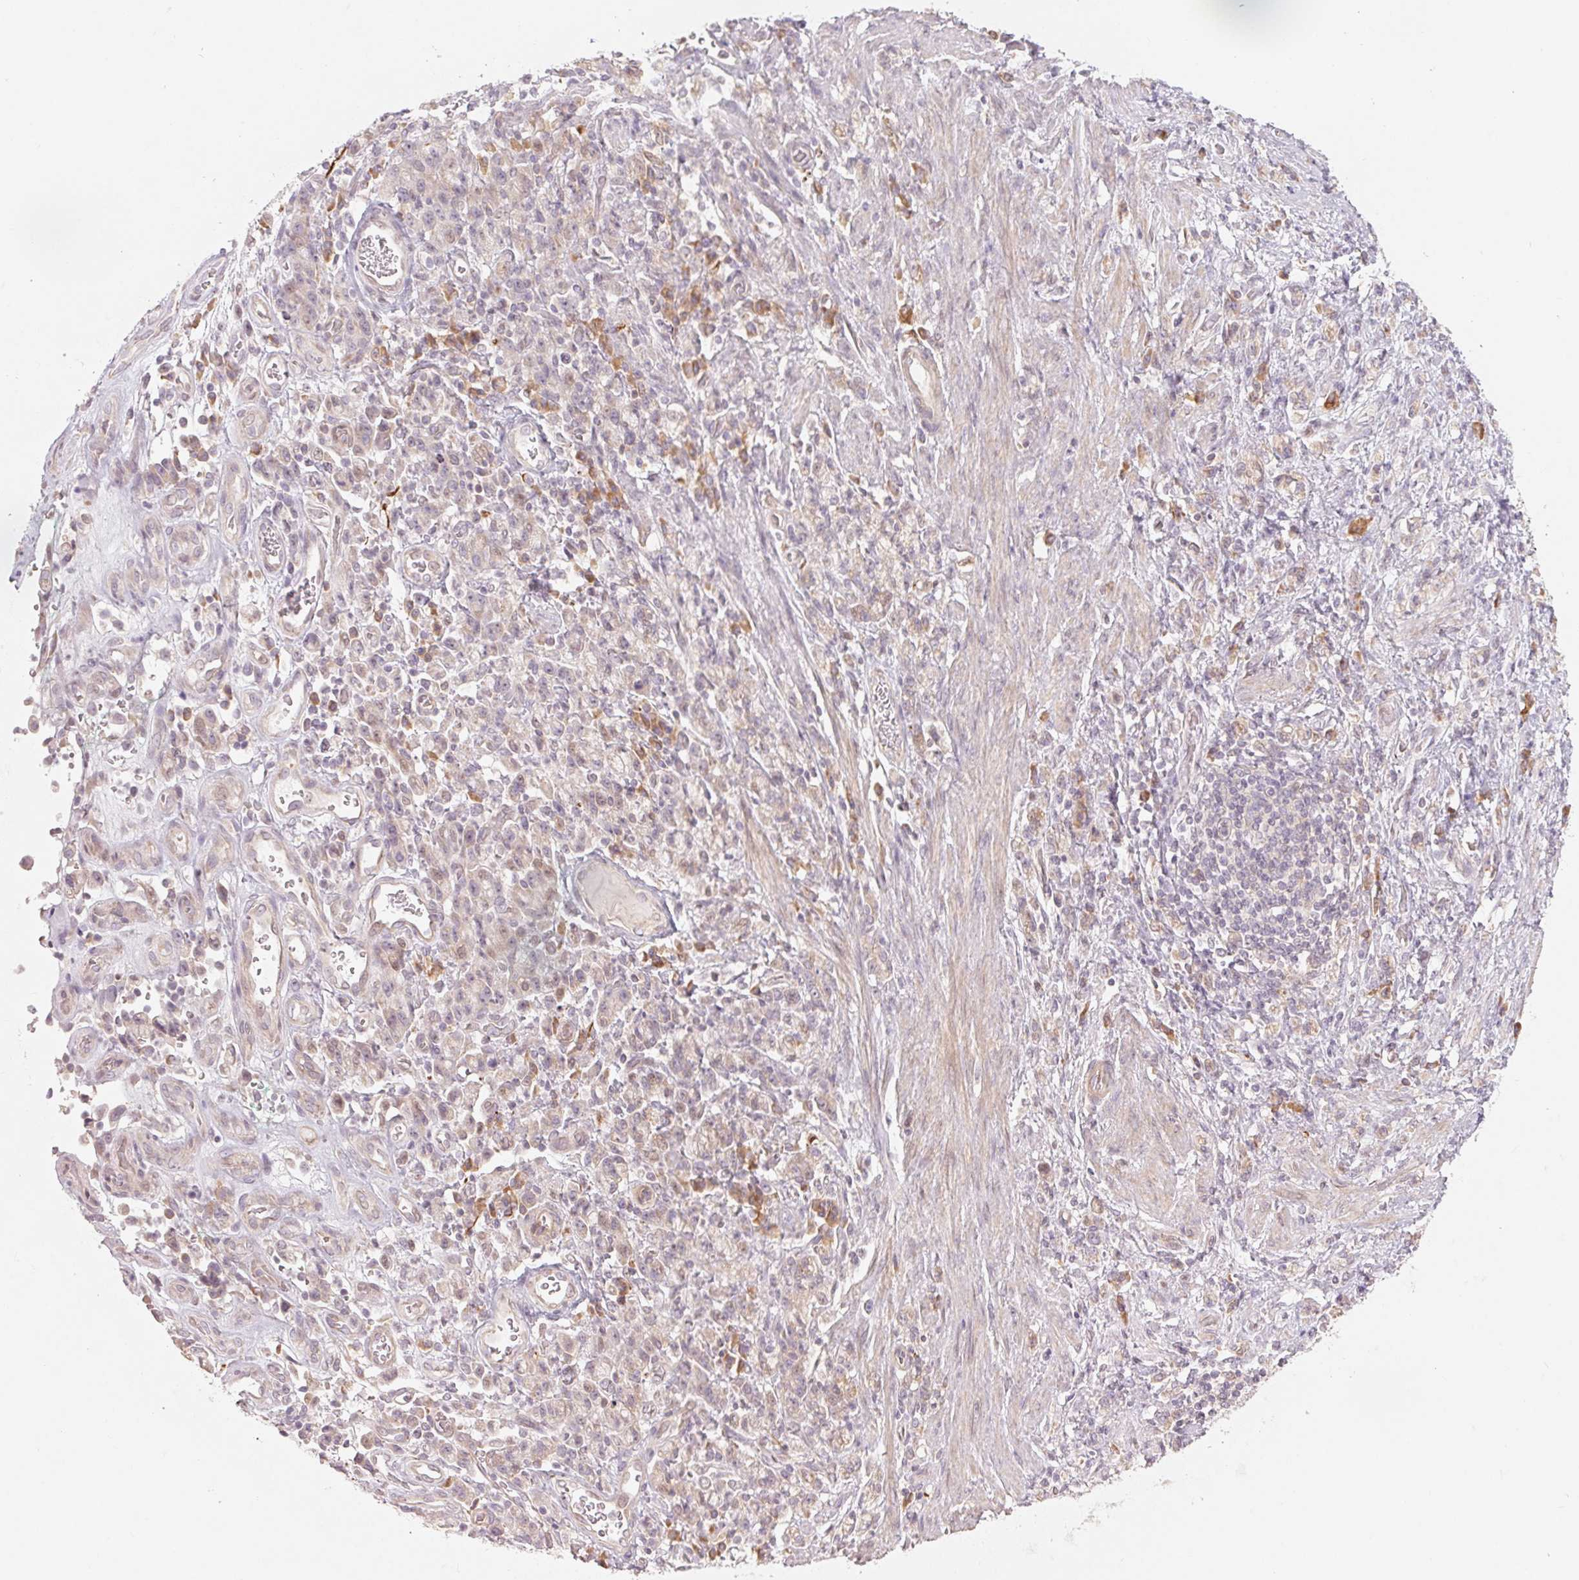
{"staining": {"intensity": "negative", "quantity": "none", "location": "none"}, "tissue": "stomach cancer", "cell_type": "Tumor cells", "image_type": "cancer", "snomed": [{"axis": "morphology", "description": "Adenocarcinoma, NOS"}, {"axis": "topography", "description": "Stomach"}], "caption": "This is an immunohistochemistry (IHC) micrograph of stomach cancer (adenocarcinoma). There is no expression in tumor cells.", "gene": "DENND2C", "patient": {"sex": "male", "age": 77}}